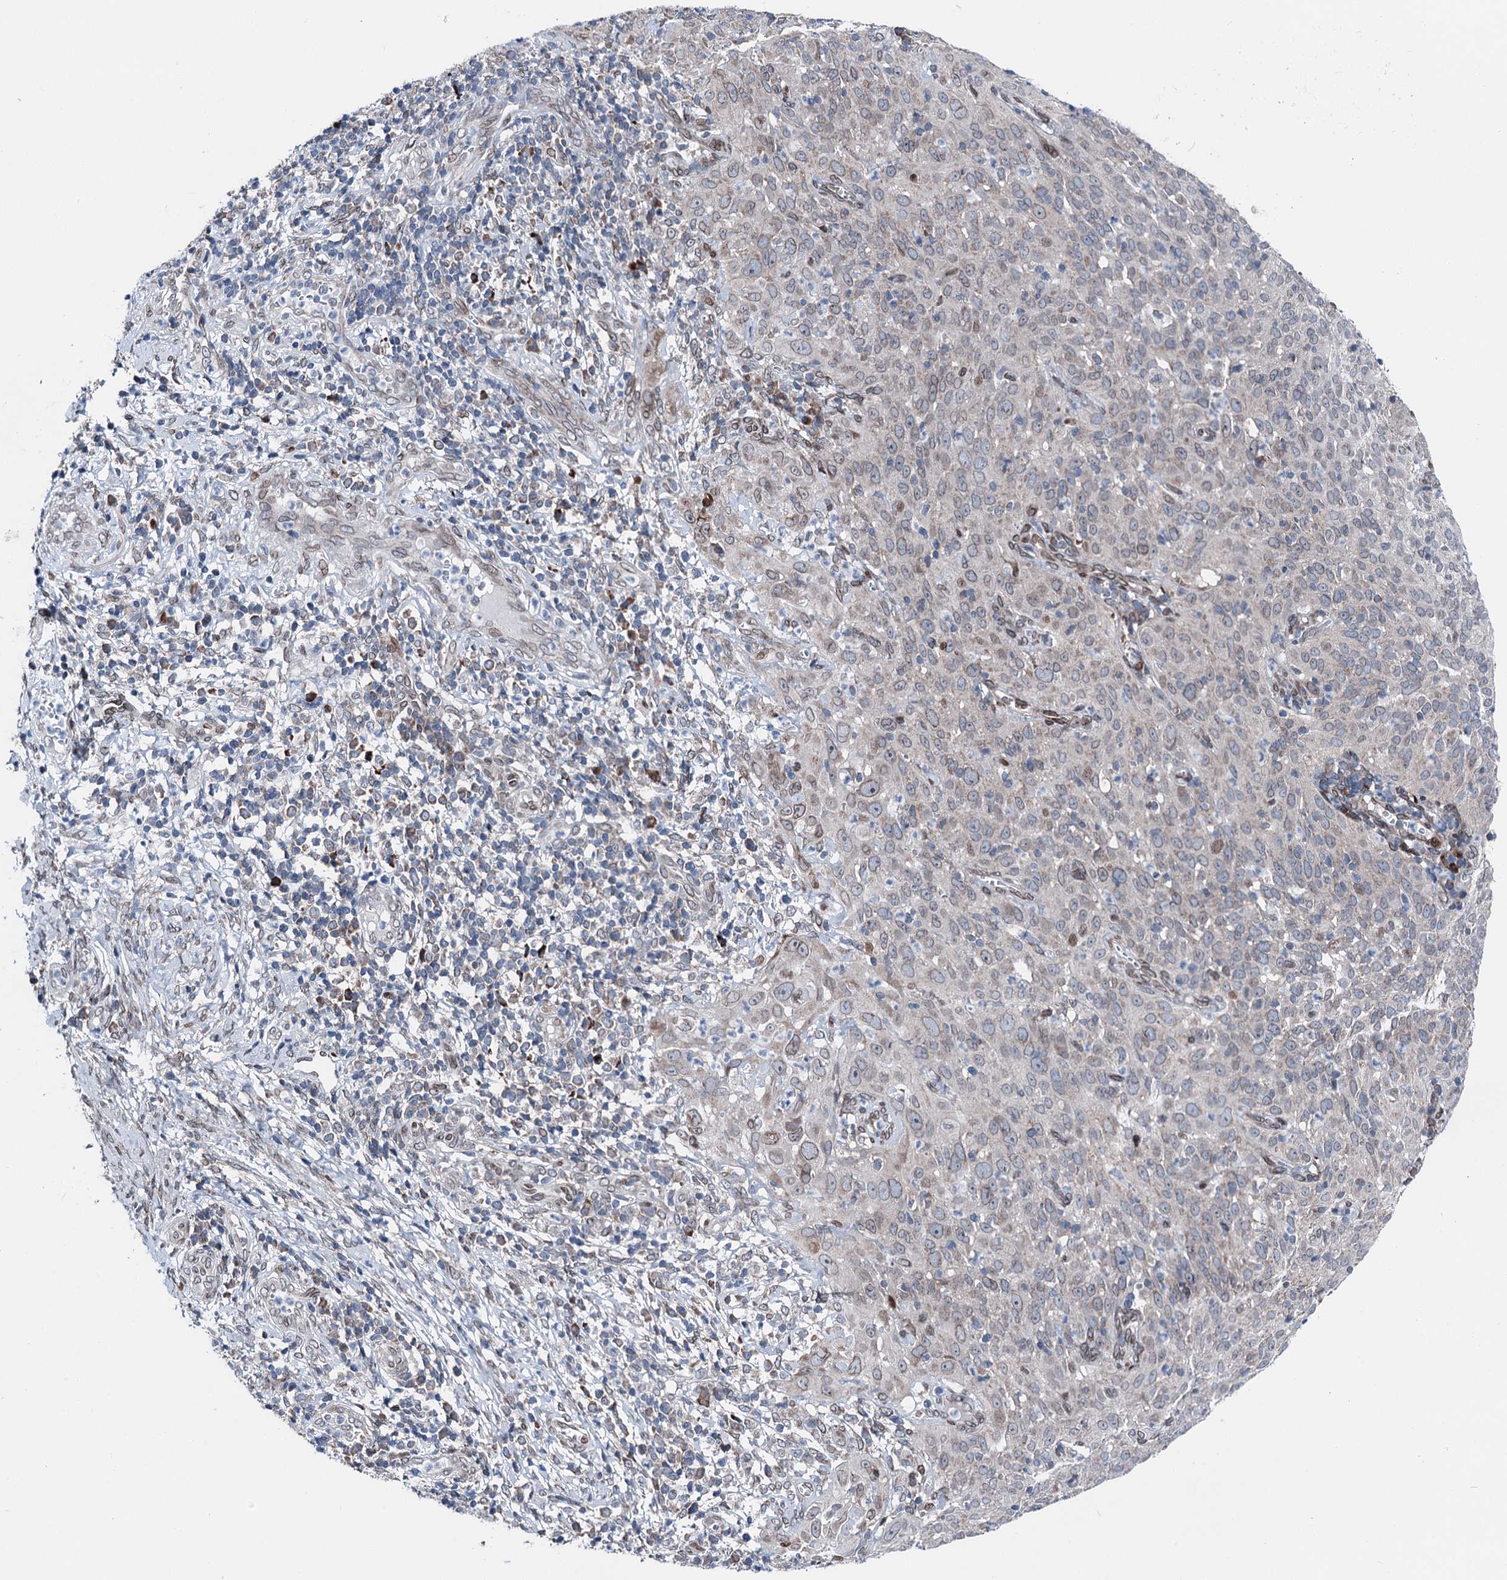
{"staining": {"intensity": "weak", "quantity": "25%-75%", "location": "cytoplasmic/membranous,nuclear"}, "tissue": "cervical cancer", "cell_type": "Tumor cells", "image_type": "cancer", "snomed": [{"axis": "morphology", "description": "Squamous cell carcinoma, NOS"}, {"axis": "topography", "description": "Cervix"}], "caption": "There is low levels of weak cytoplasmic/membranous and nuclear expression in tumor cells of cervical cancer, as demonstrated by immunohistochemical staining (brown color).", "gene": "MRPL14", "patient": {"sex": "female", "age": 31}}